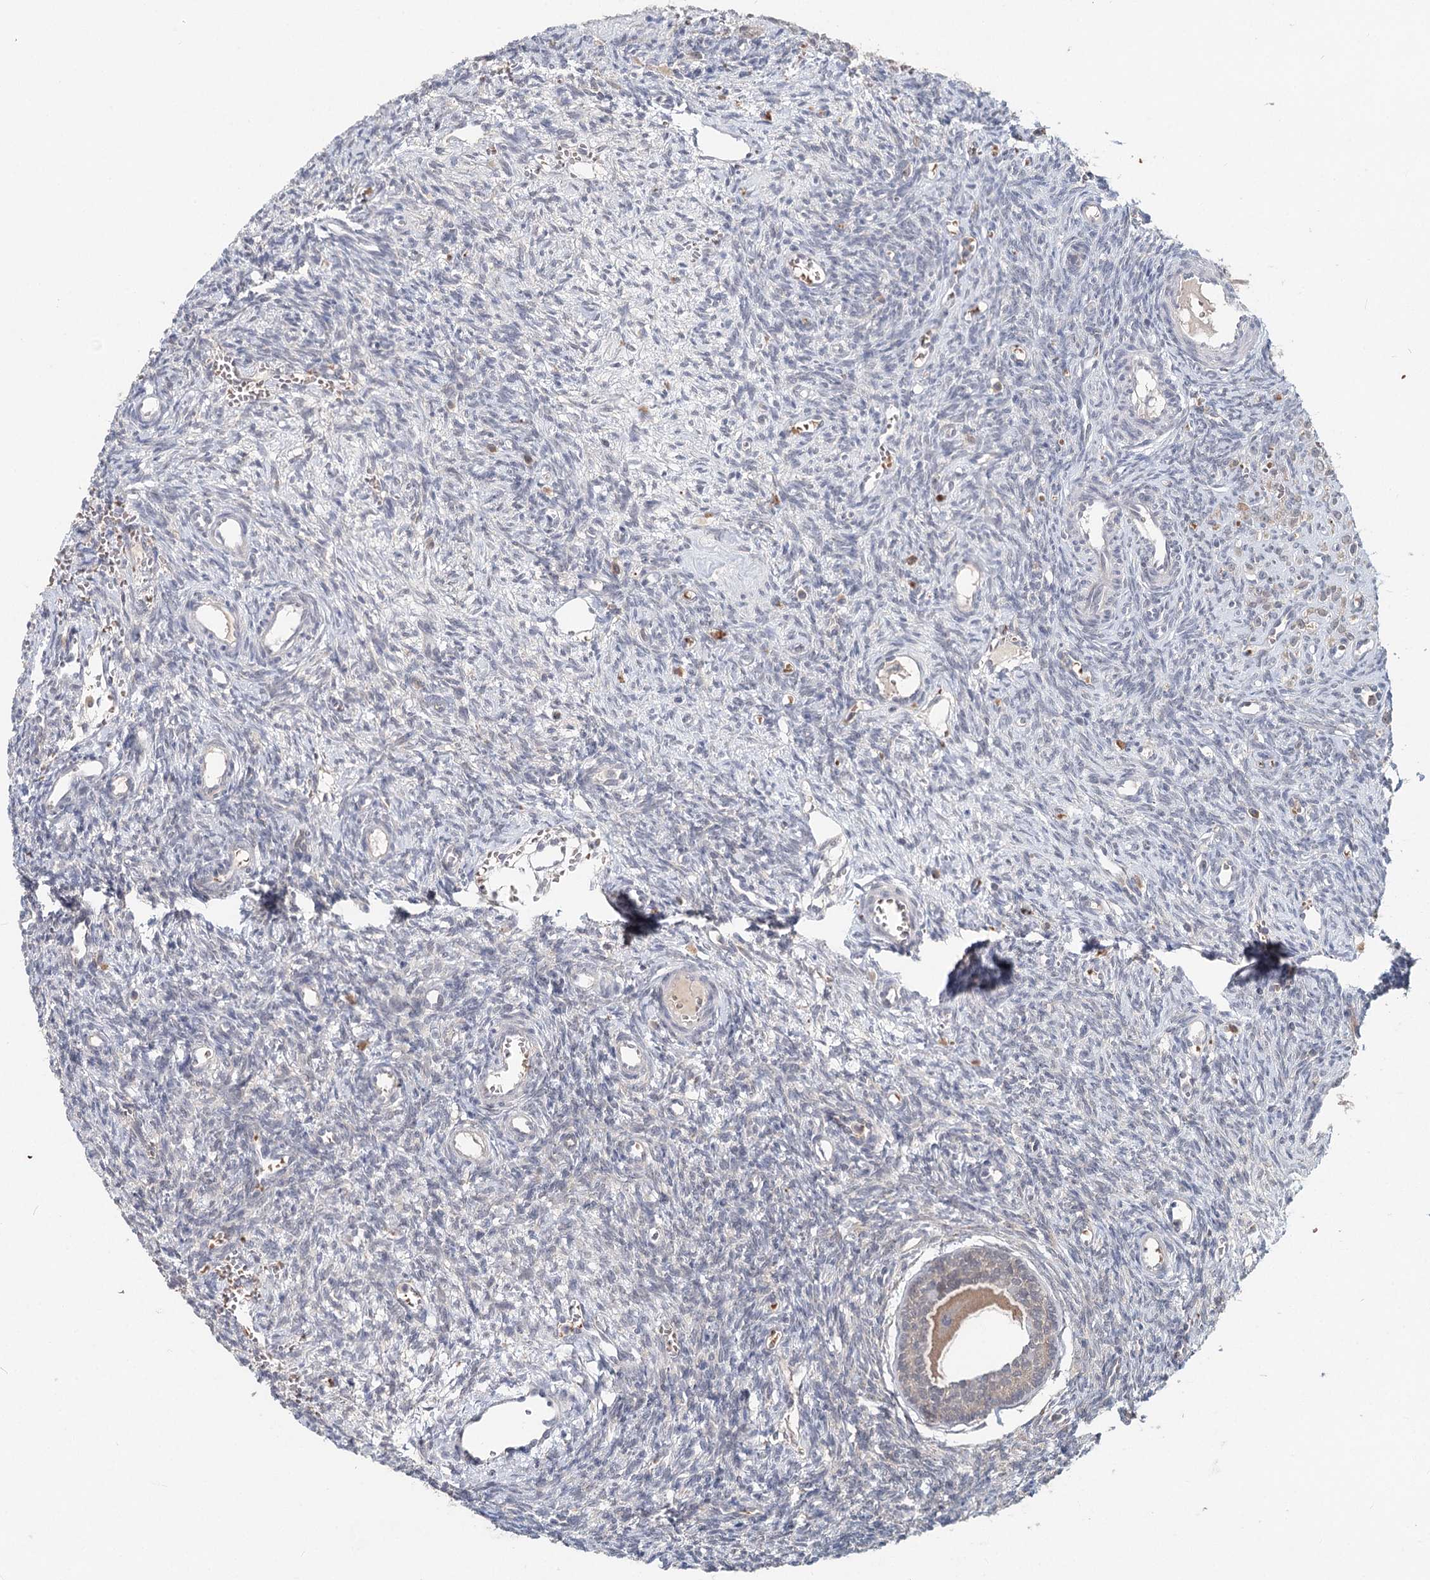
{"staining": {"intensity": "negative", "quantity": "none", "location": "none"}, "tissue": "ovary", "cell_type": "Follicle cells", "image_type": "normal", "snomed": [{"axis": "morphology", "description": "Normal tissue, NOS"}, {"axis": "topography", "description": "Ovary"}], "caption": "High power microscopy histopathology image of an IHC photomicrograph of benign ovary, revealing no significant expression in follicle cells.", "gene": "FBXO7", "patient": {"sex": "female", "age": 39}}